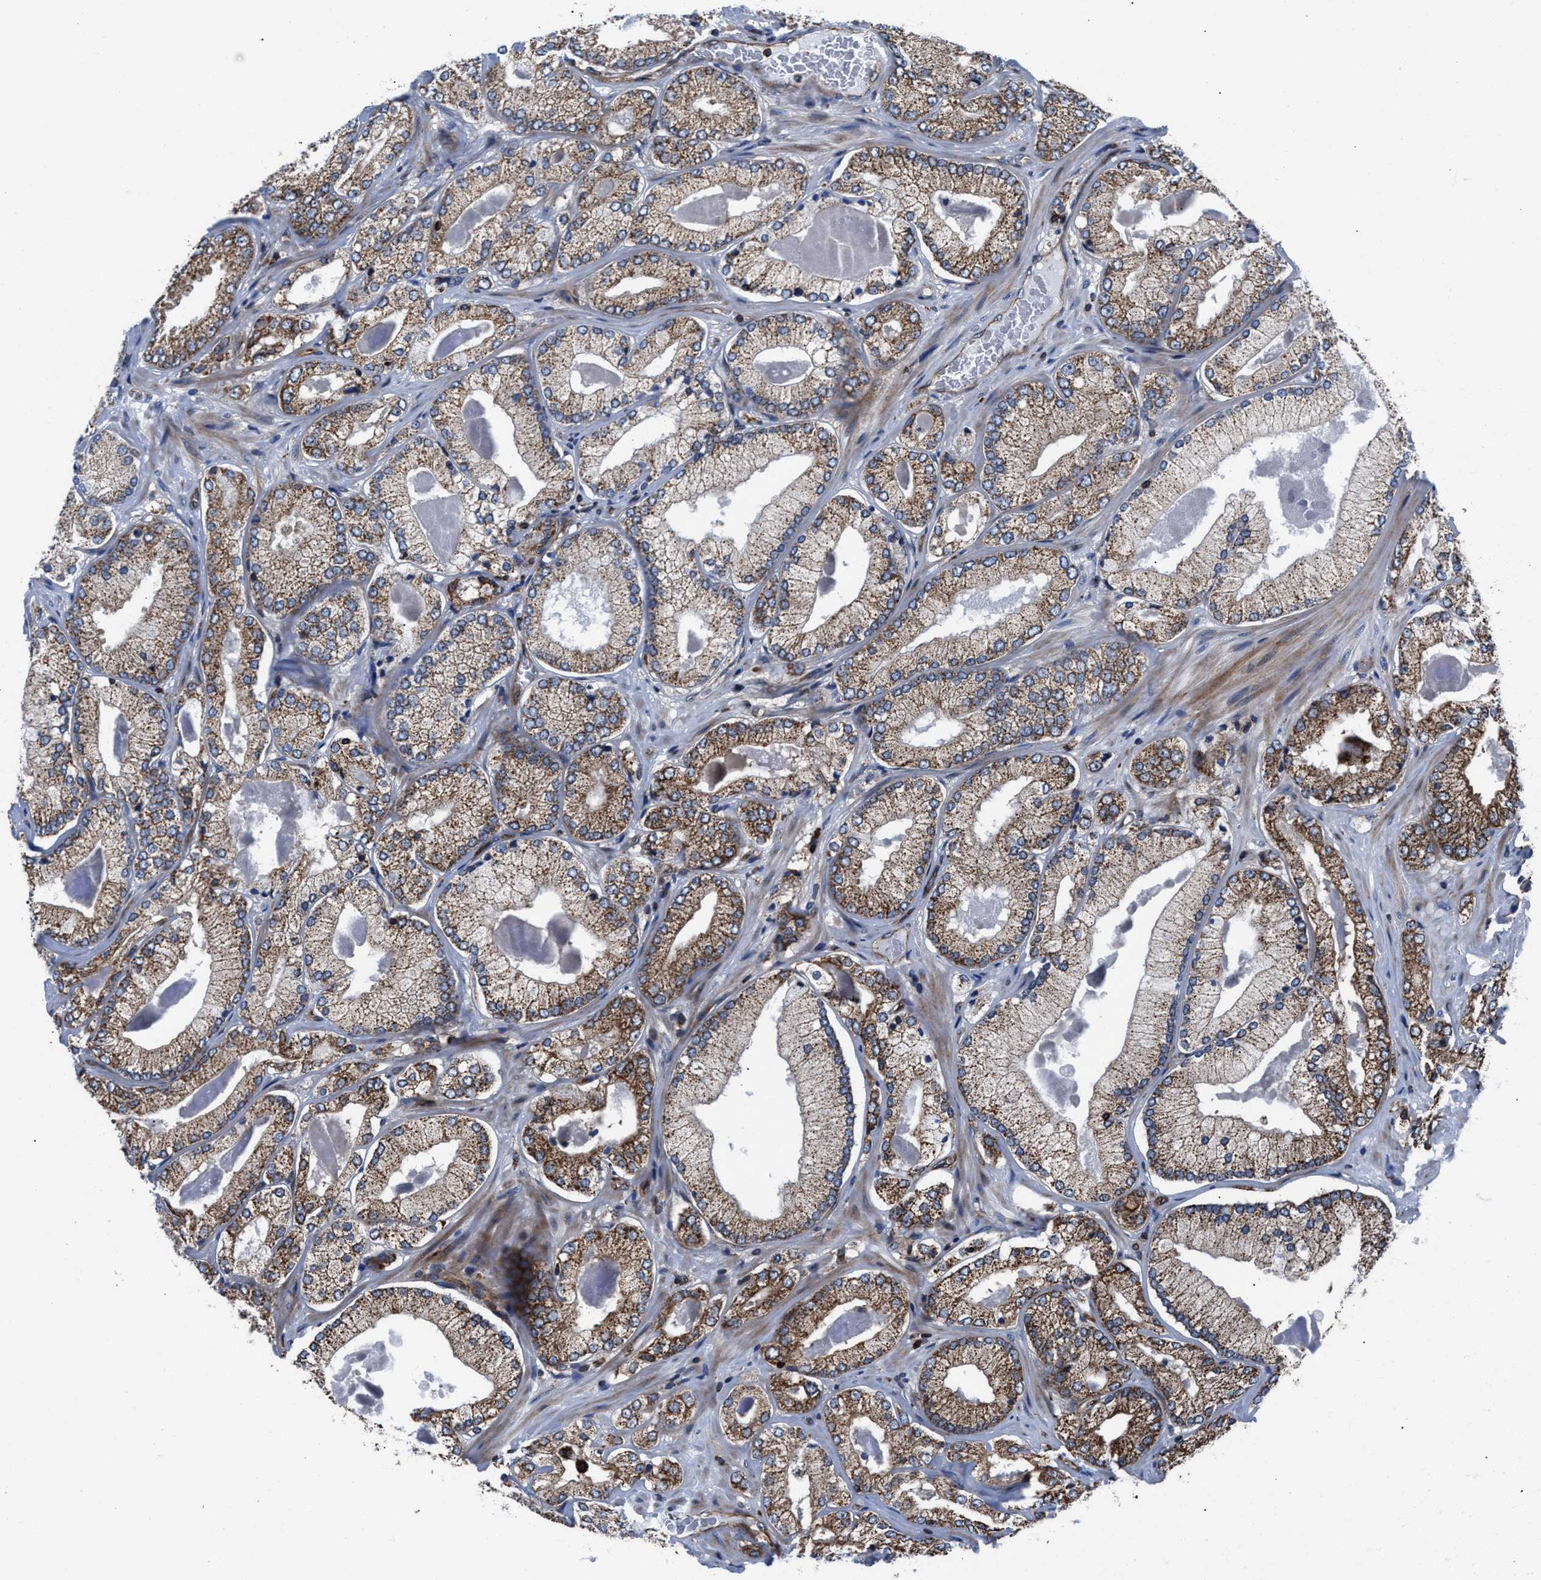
{"staining": {"intensity": "moderate", "quantity": "25%-75%", "location": "cytoplasmic/membranous"}, "tissue": "prostate cancer", "cell_type": "Tumor cells", "image_type": "cancer", "snomed": [{"axis": "morphology", "description": "Adenocarcinoma, Low grade"}, {"axis": "topography", "description": "Prostate"}], "caption": "Prostate adenocarcinoma (low-grade) stained with a protein marker shows moderate staining in tumor cells.", "gene": "PRR15L", "patient": {"sex": "male", "age": 65}}